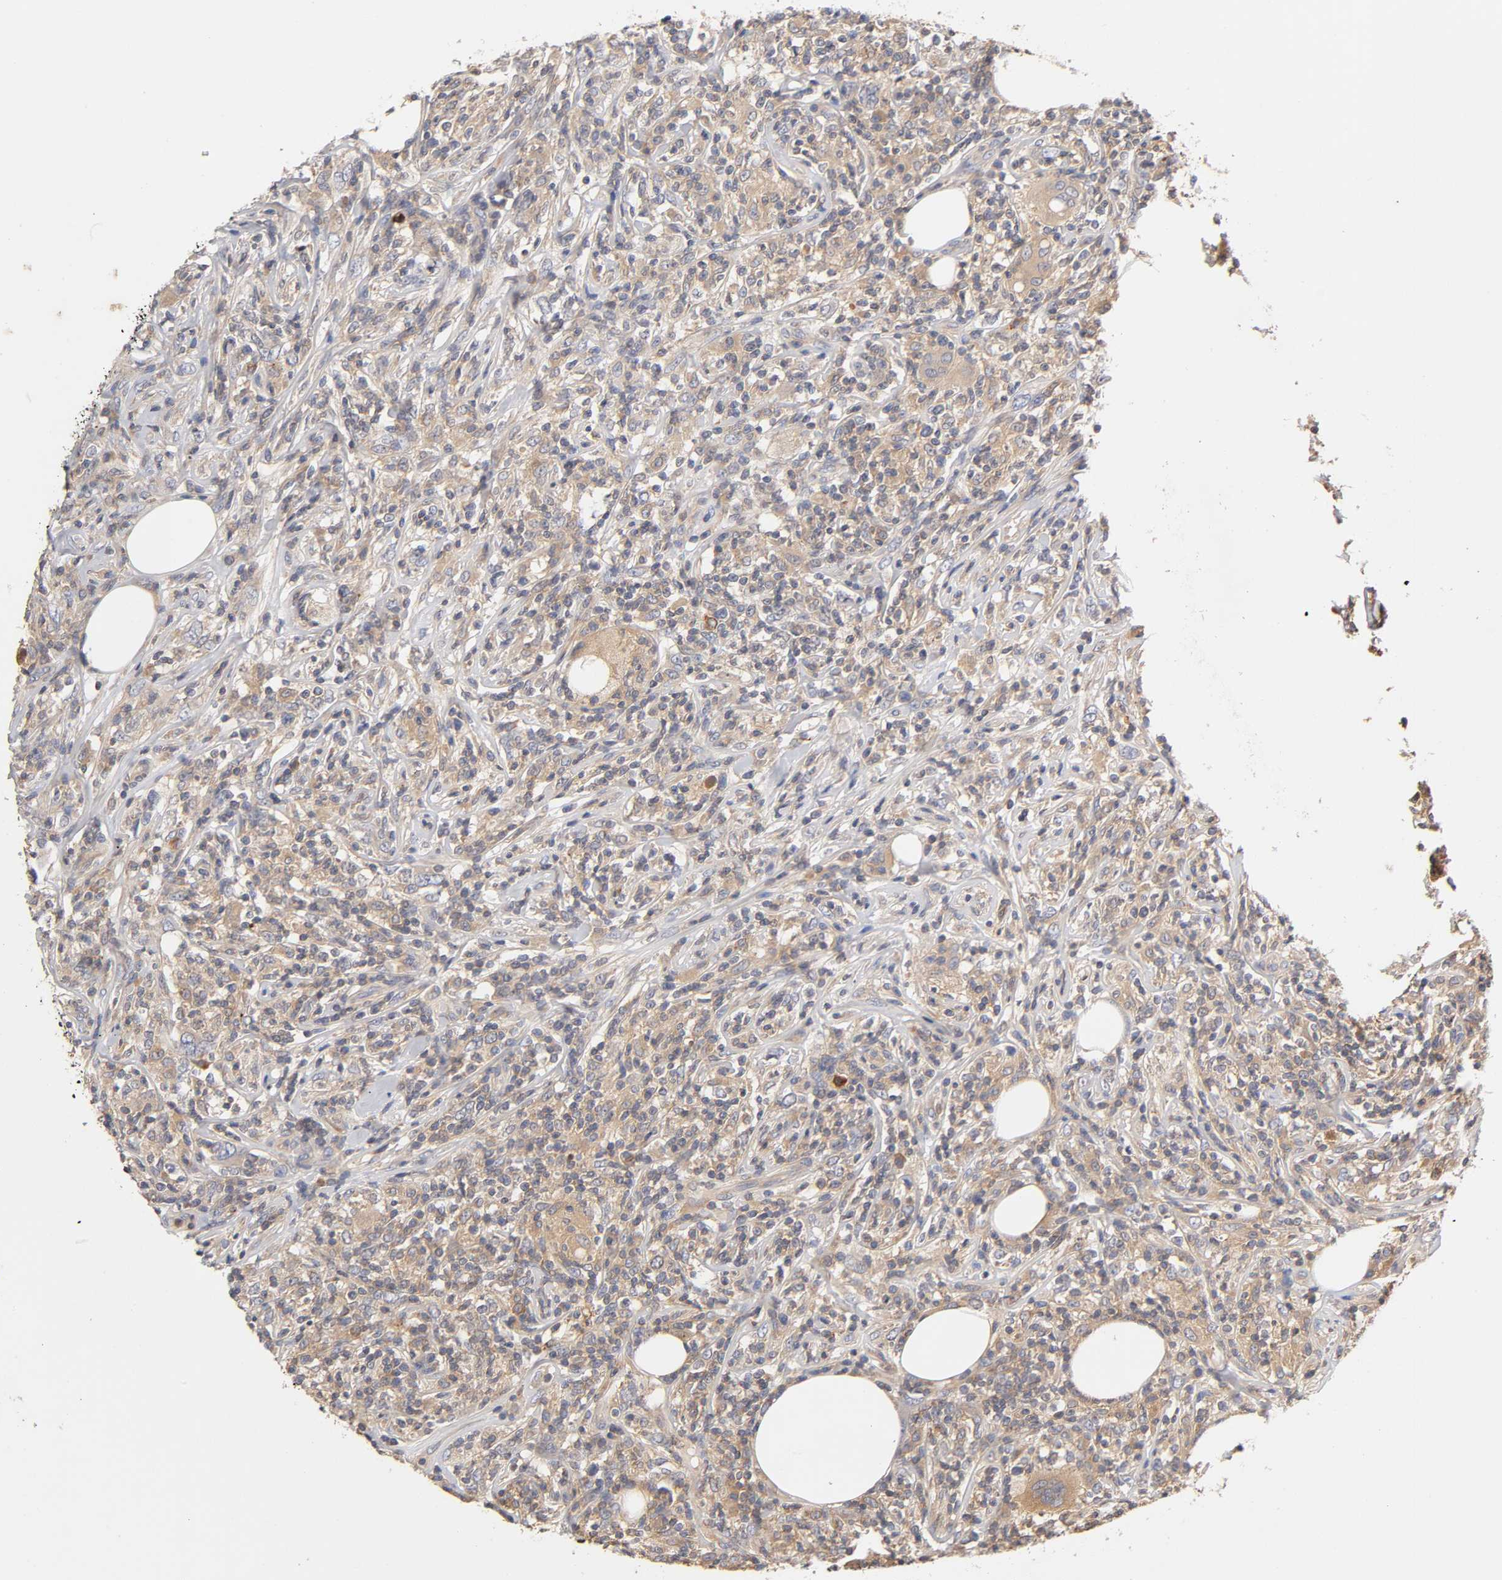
{"staining": {"intensity": "weak", "quantity": "25%-75%", "location": "cytoplasmic/membranous"}, "tissue": "lymphoma", "cell_type": "Tumor cells", "image_type": "cancer", "snomed": [{"axis": "morphology", "description": "Malignant lymphoma, non-Hodgkin's type, High grade"}, {"axis": "topography", "description": "Lymph node"}], "caption": "Protein staining exhibits weak cytoplasmic/membranous expression in approximately 25%-75% of tumor cells in high-grade malignant lymphoma, non-Hodgkin's type. Ihc stains the protein in brown and the nuclei are stained blue.", "gene": "RHOA", "patient": {"sex": "female", "age": 84}}